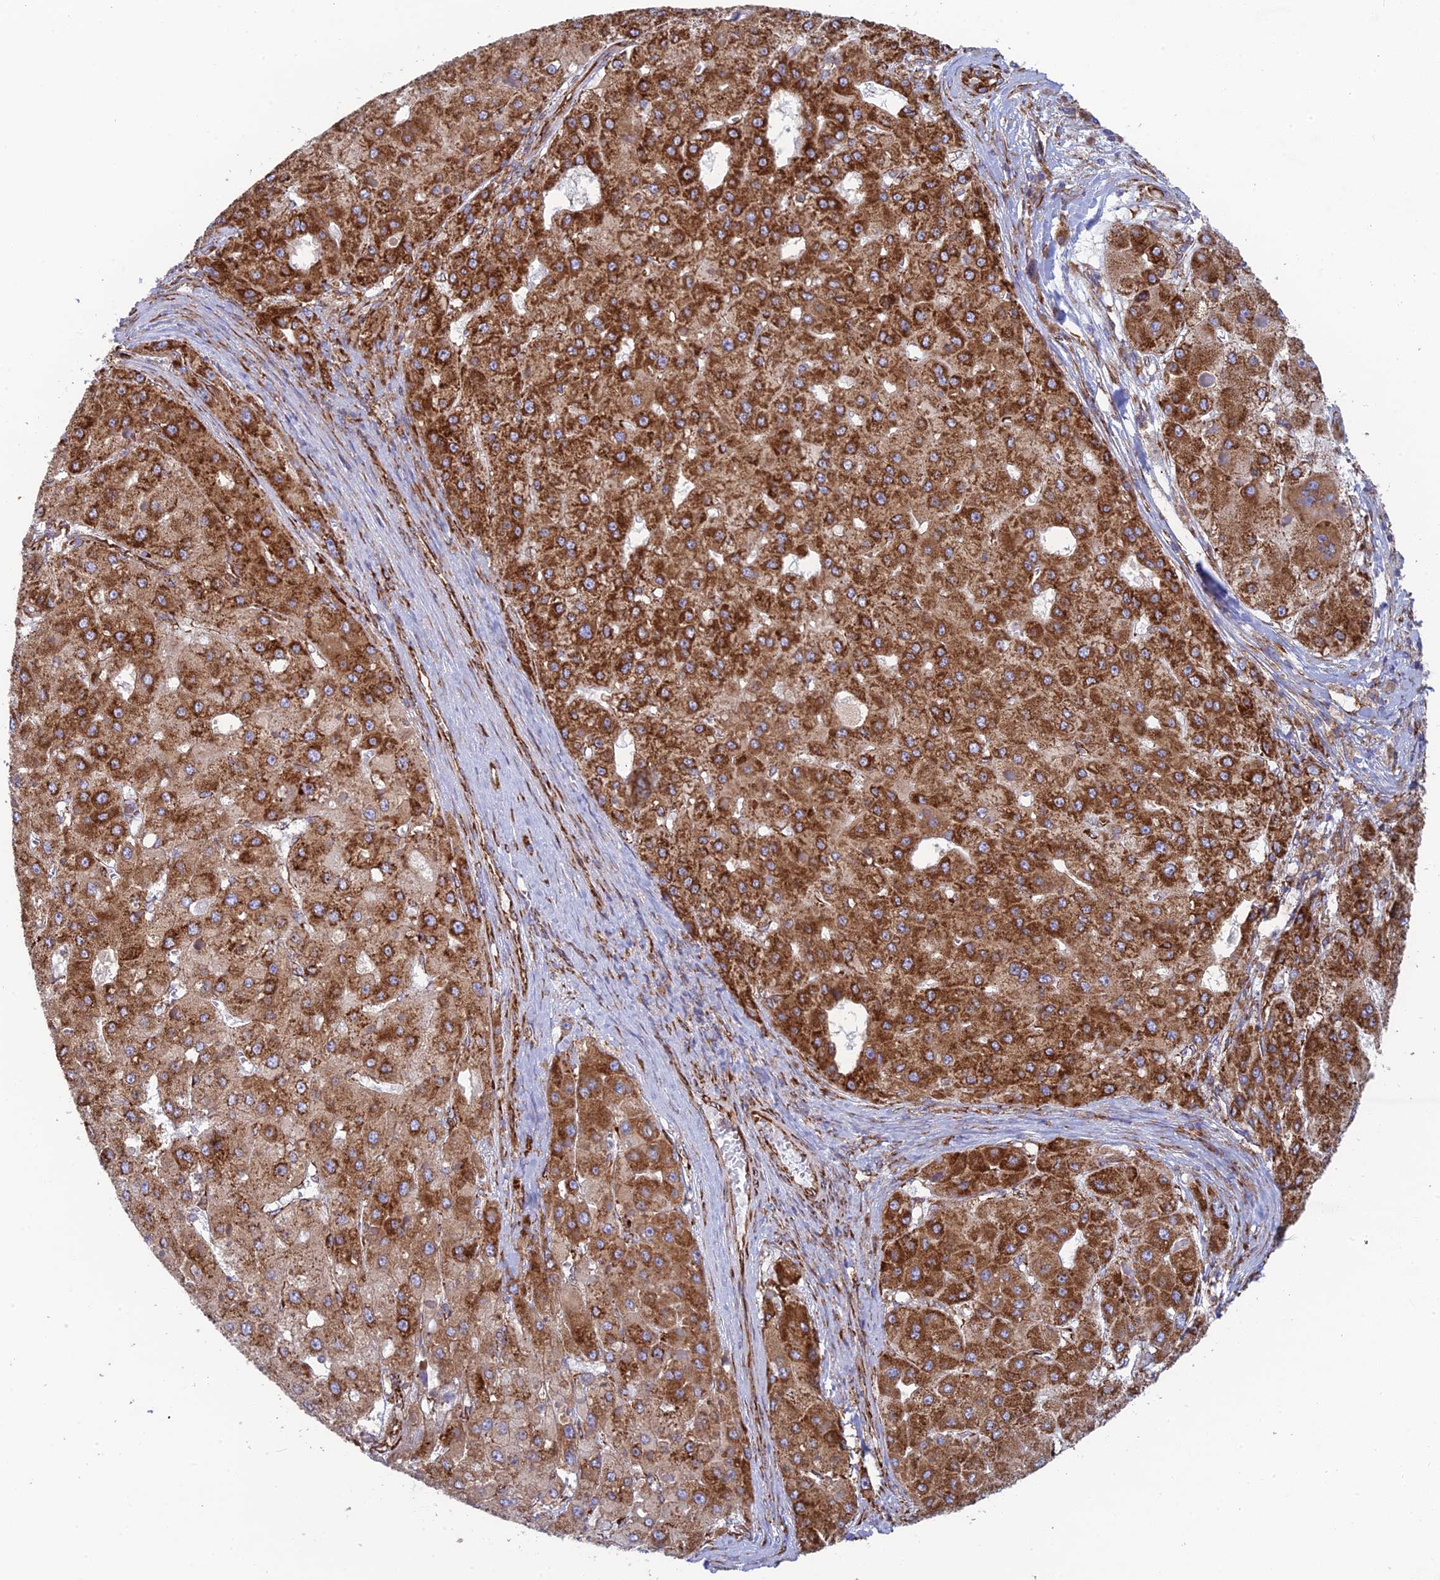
{"staining": {"intensity": "strong", "quantity": ">75%", "location": "cytoplasmic/membranous"}, "tissue": "liver cancer", "cell_type": "Tumor cells", "image_type": "cancer", "snomed": [{"axis": "morphology", "description": "Carcinoma, Hepatocellular, NOS"}, {"axis": "topography", "description": "Liver"}], "caption": "DAB (3,3'-diaminobenzidine) immunohistochemical staining of liver hepatocellular carcinoma exhibits strong cytoplasmic/membranous protein staining in approximately >75% of tumor cells.", "gene": "CCDC69", "patient": {"sex": "female", "age": 73}}